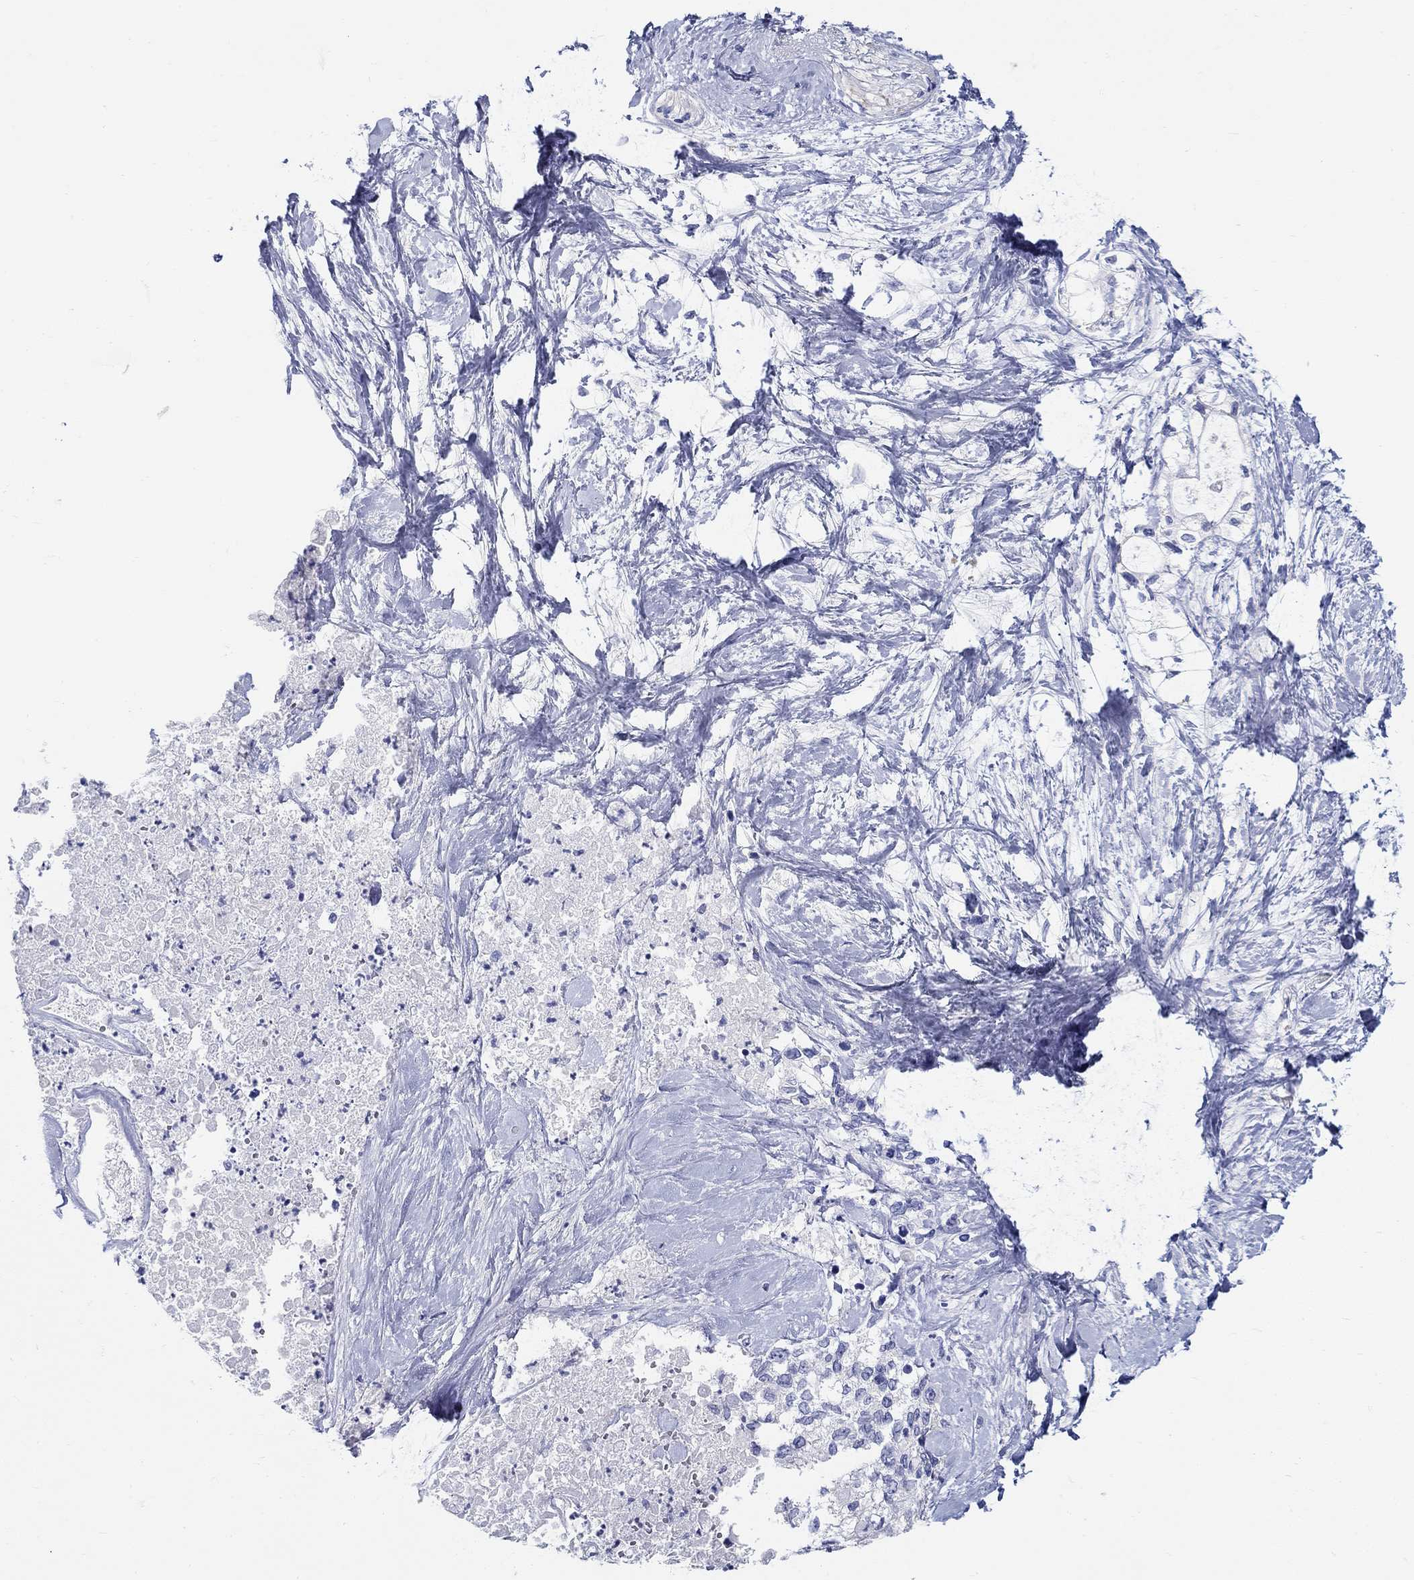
{"staining": {"intensity": "negative", "quantity": "none", "location": "none"}, "tissue": "pancreatic cancer", "cell_type": "Tumor cells", "image_type": "cancer", "snomed": [{"axis": "morphology", "description": "Adenocarcinoma, NOS"}, {"axis": "topography", "description": "Pancreas"}], "caption": "Immunohistochemical staining of human pancreatic adenocarcinoma demonstrates no significant positivity in tumor cells.", "gene": "CRYGS", "patient": {"sex": "female", "age": 56}}